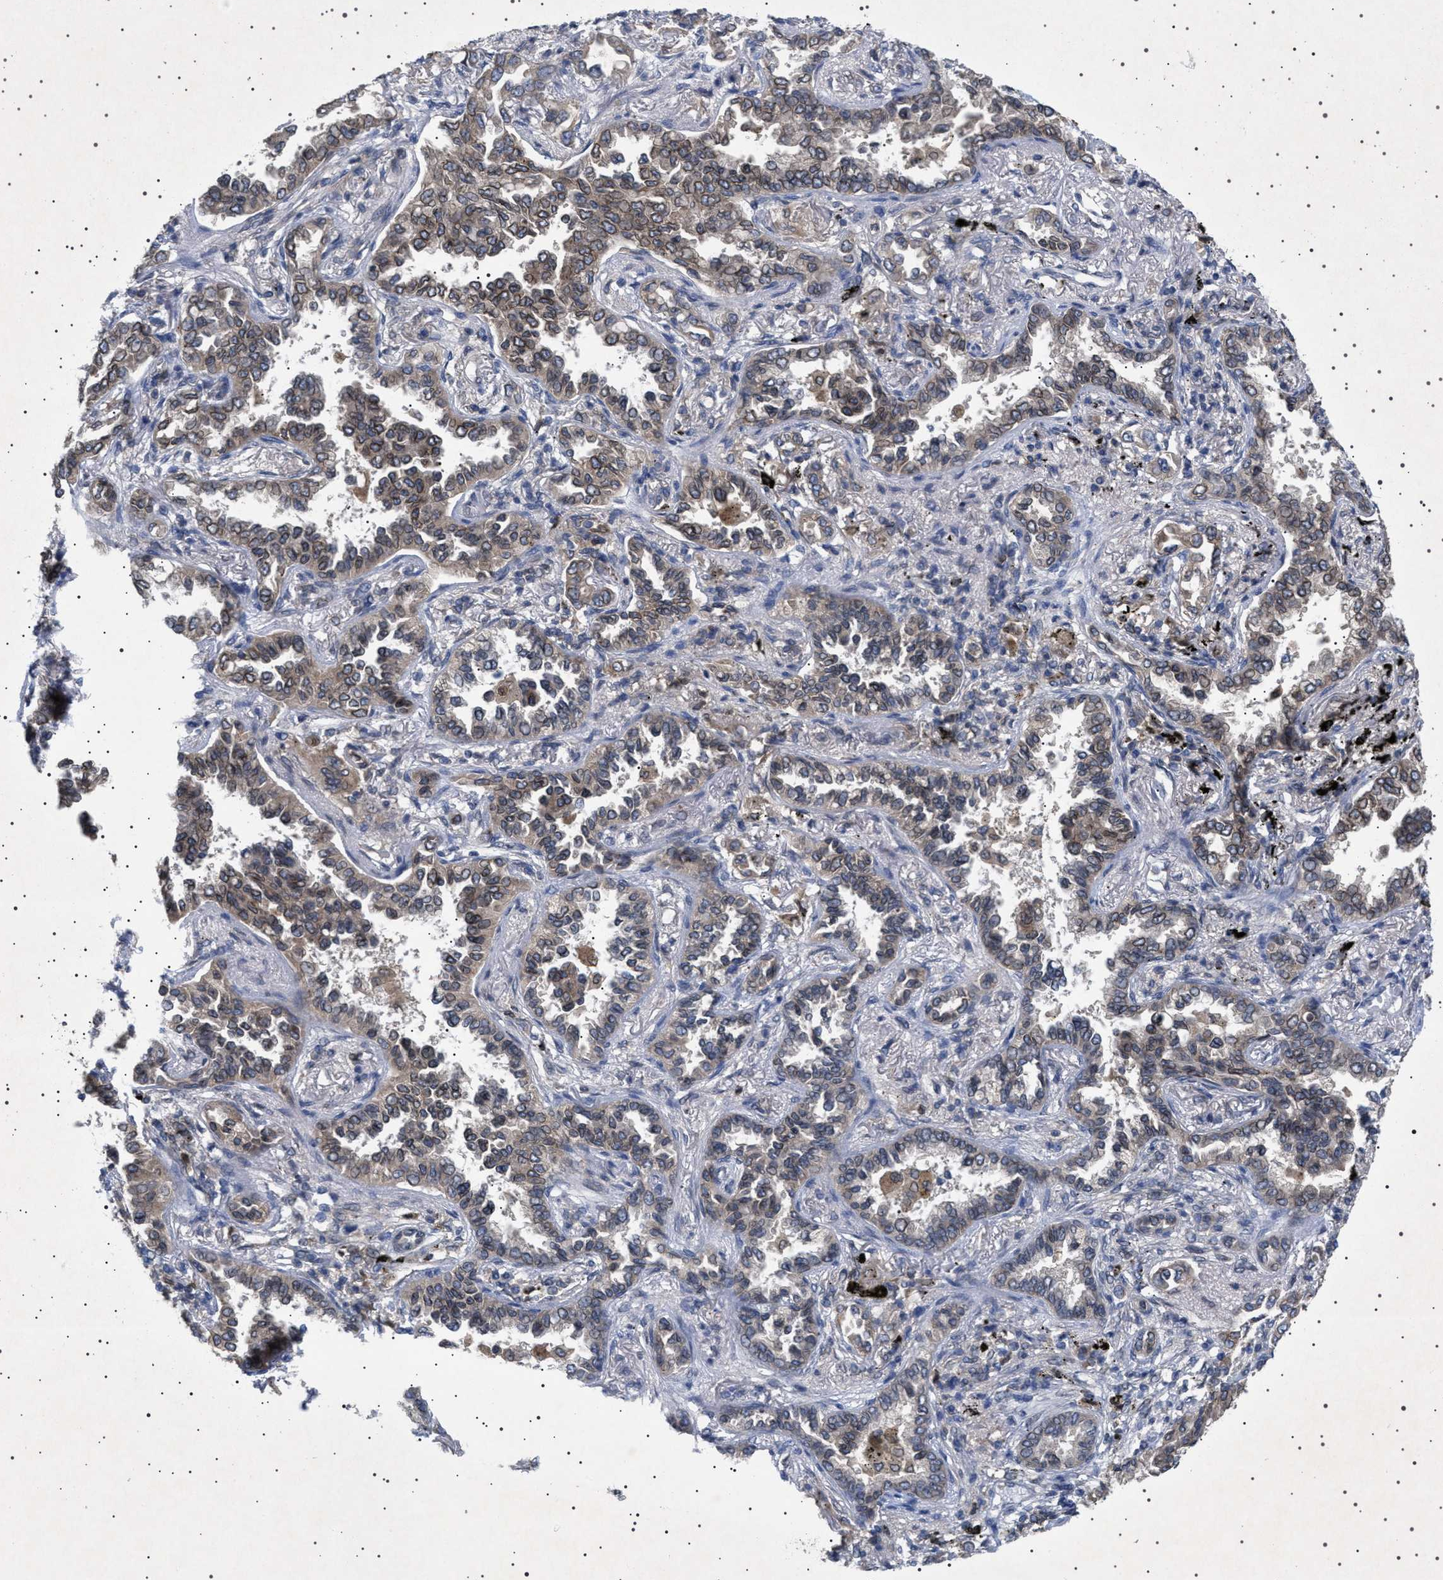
{"staining": {"intensity": "moderate", "quantity": ">75%", "location": "cytoplasmic/membranous,nuclear"}, "tissue": "lung cancer", "cell_type": "Tumor cells", "image_type": "cancer", "snomed": [{"axis": "morphology", "description": "Normal tissue, NOS"}, {"axis": "morphology", "description": "Adenocarcinoma, NOS"}, {"axis": "topography", "description": "Lung"}], "caption": "This image exhibits lung adenocarcinoma stained with IHC to label a protein in brown. The cytoplasmic/membranous and nuclear of tumor cells show moderate positivity for the protein. Nuclei are counter-stained blue.", "gene": "NUP93", "patient": {"sex": "male", "age": 59}}